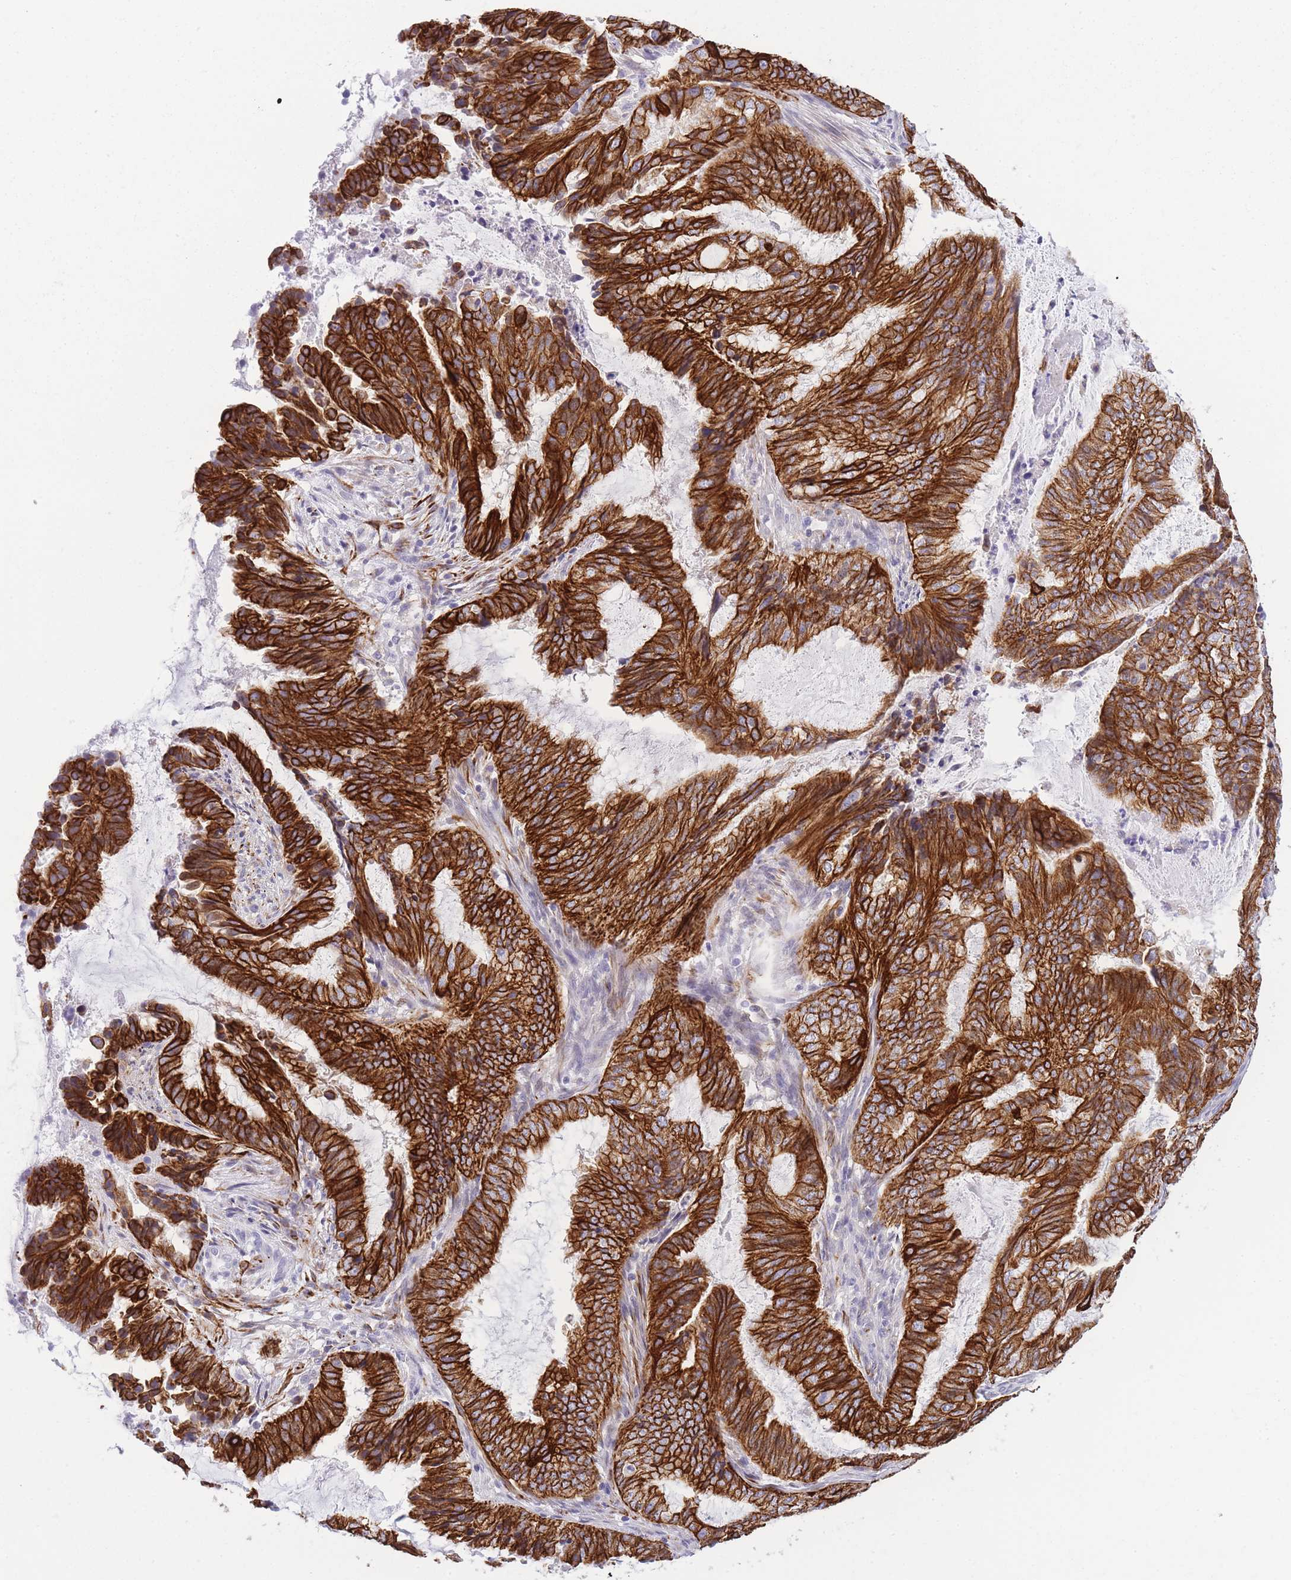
{"staining": {"intensity": "strong", "quantity": ">75%", "location": "cytoplasmic/membranous"}, "tissue": "endometrial cancer", "cell_type": "Tumor cells", "image_type": "cancer", "snomed": [{"axis": "morphology", "description": "Adenocarcinoma, NOS"}, {"axis": "topography", "description": "Endometrium"}], "caption": "The micrograph reveals immunohistochemical staining of adenocarcinoma (endometrial). There is strong cytoplasmic/membranous positivity is present in about >75% of tumor cells.", "gene": "RADX", "patient": {"sex": "female", "age": 51}}